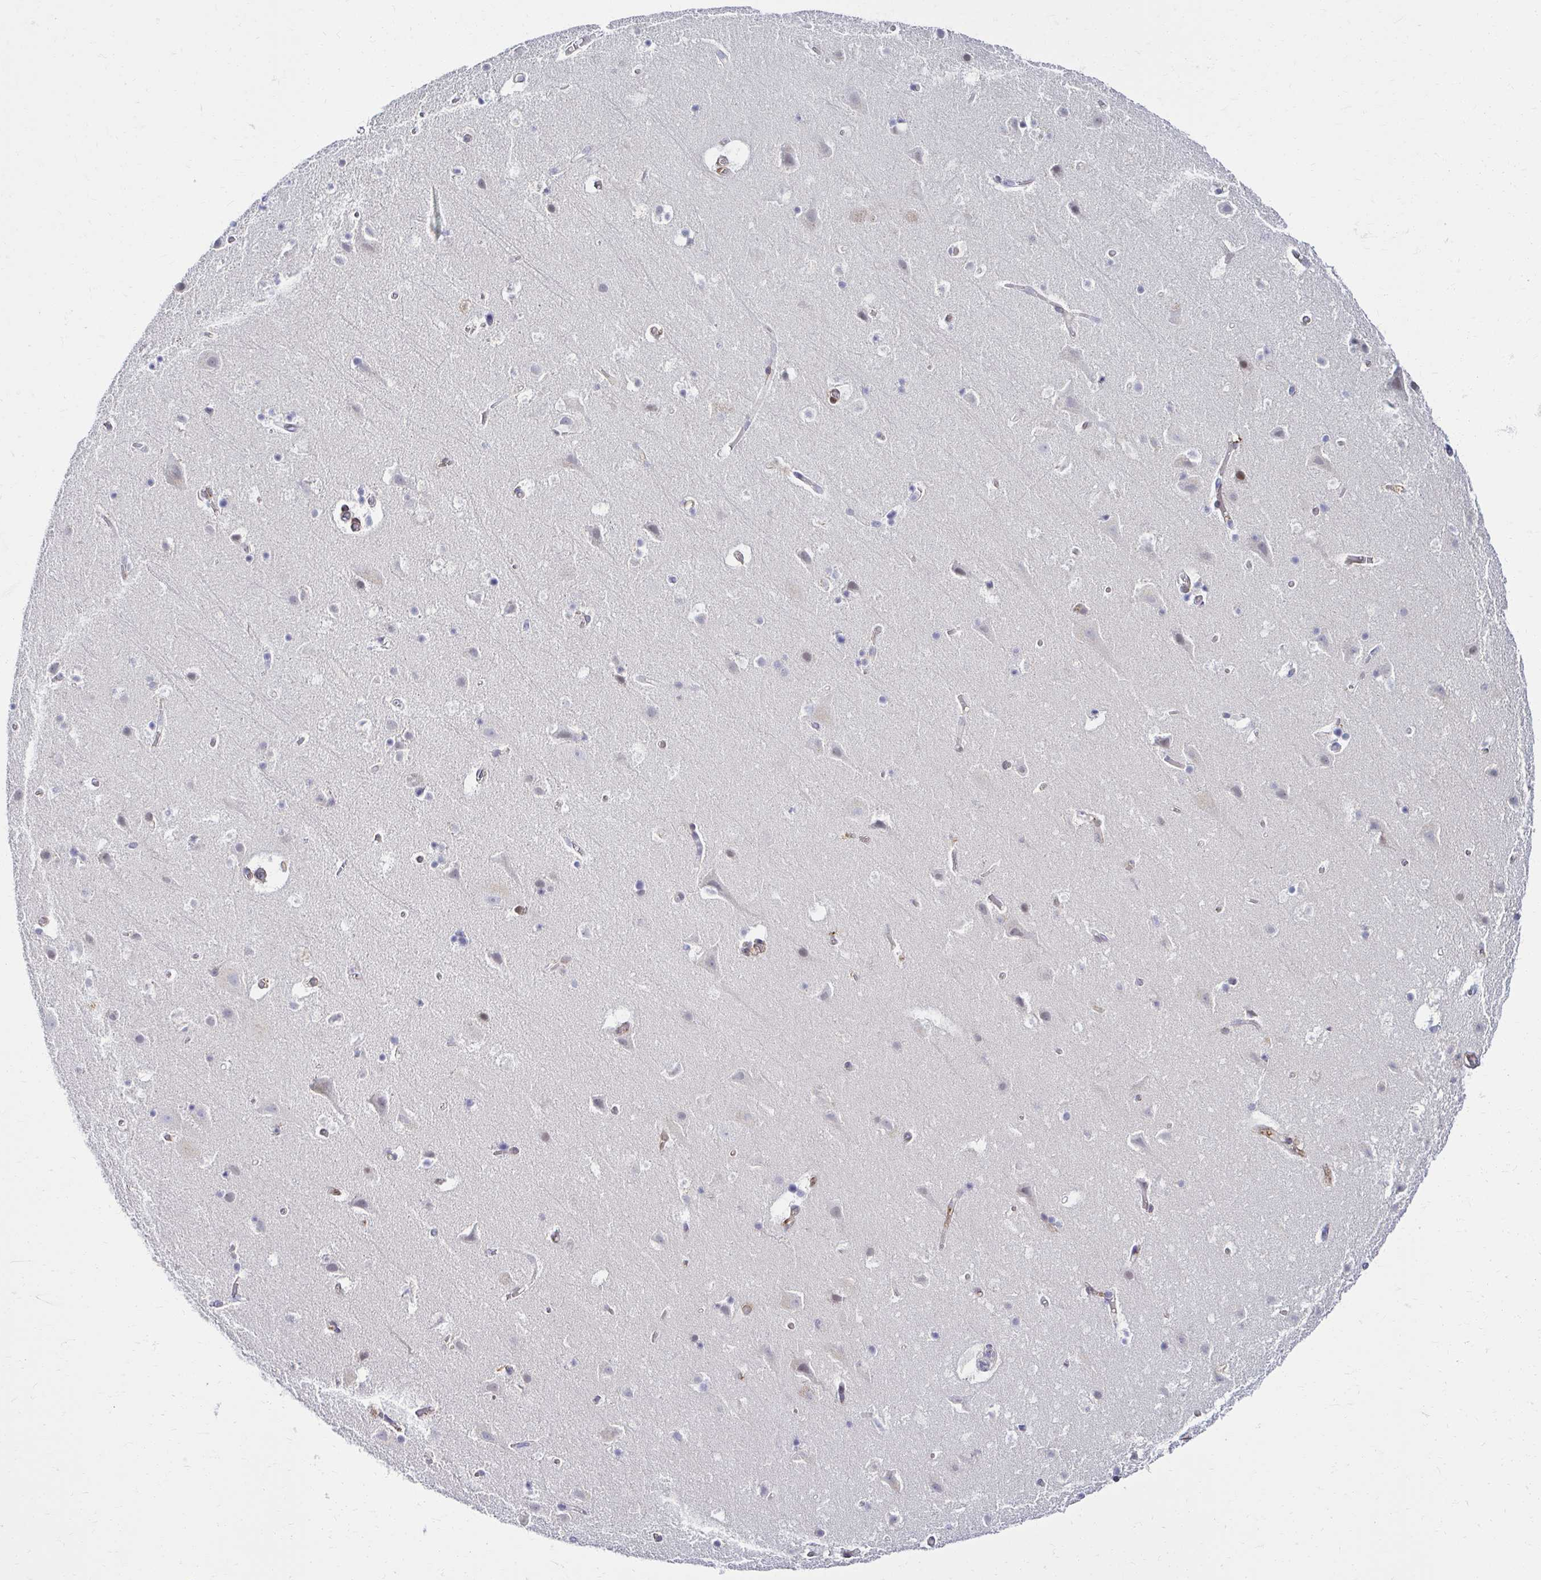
{"staining": {"intensity": "moderate", "quantity": "<25%", "location": "cytoplasmic/membranous"}, "tissue": "cerebral cortex", "cell_type": "Endothelial cells", "image_type": "normal", "snomed": [{"axis": "morphology", "description": "Normal tissue, NOS"}, {"axis": "topography", "description": "Cerebral cortex"}], "caption": "A low amount of moderate cytoplasmic/membranous expression is appreciated in approximately <25% of endothelial cells in unremarkable cerebral cortex.", "gene": "ANKRD62", "patient": {"sex": "female", "age": 42}}